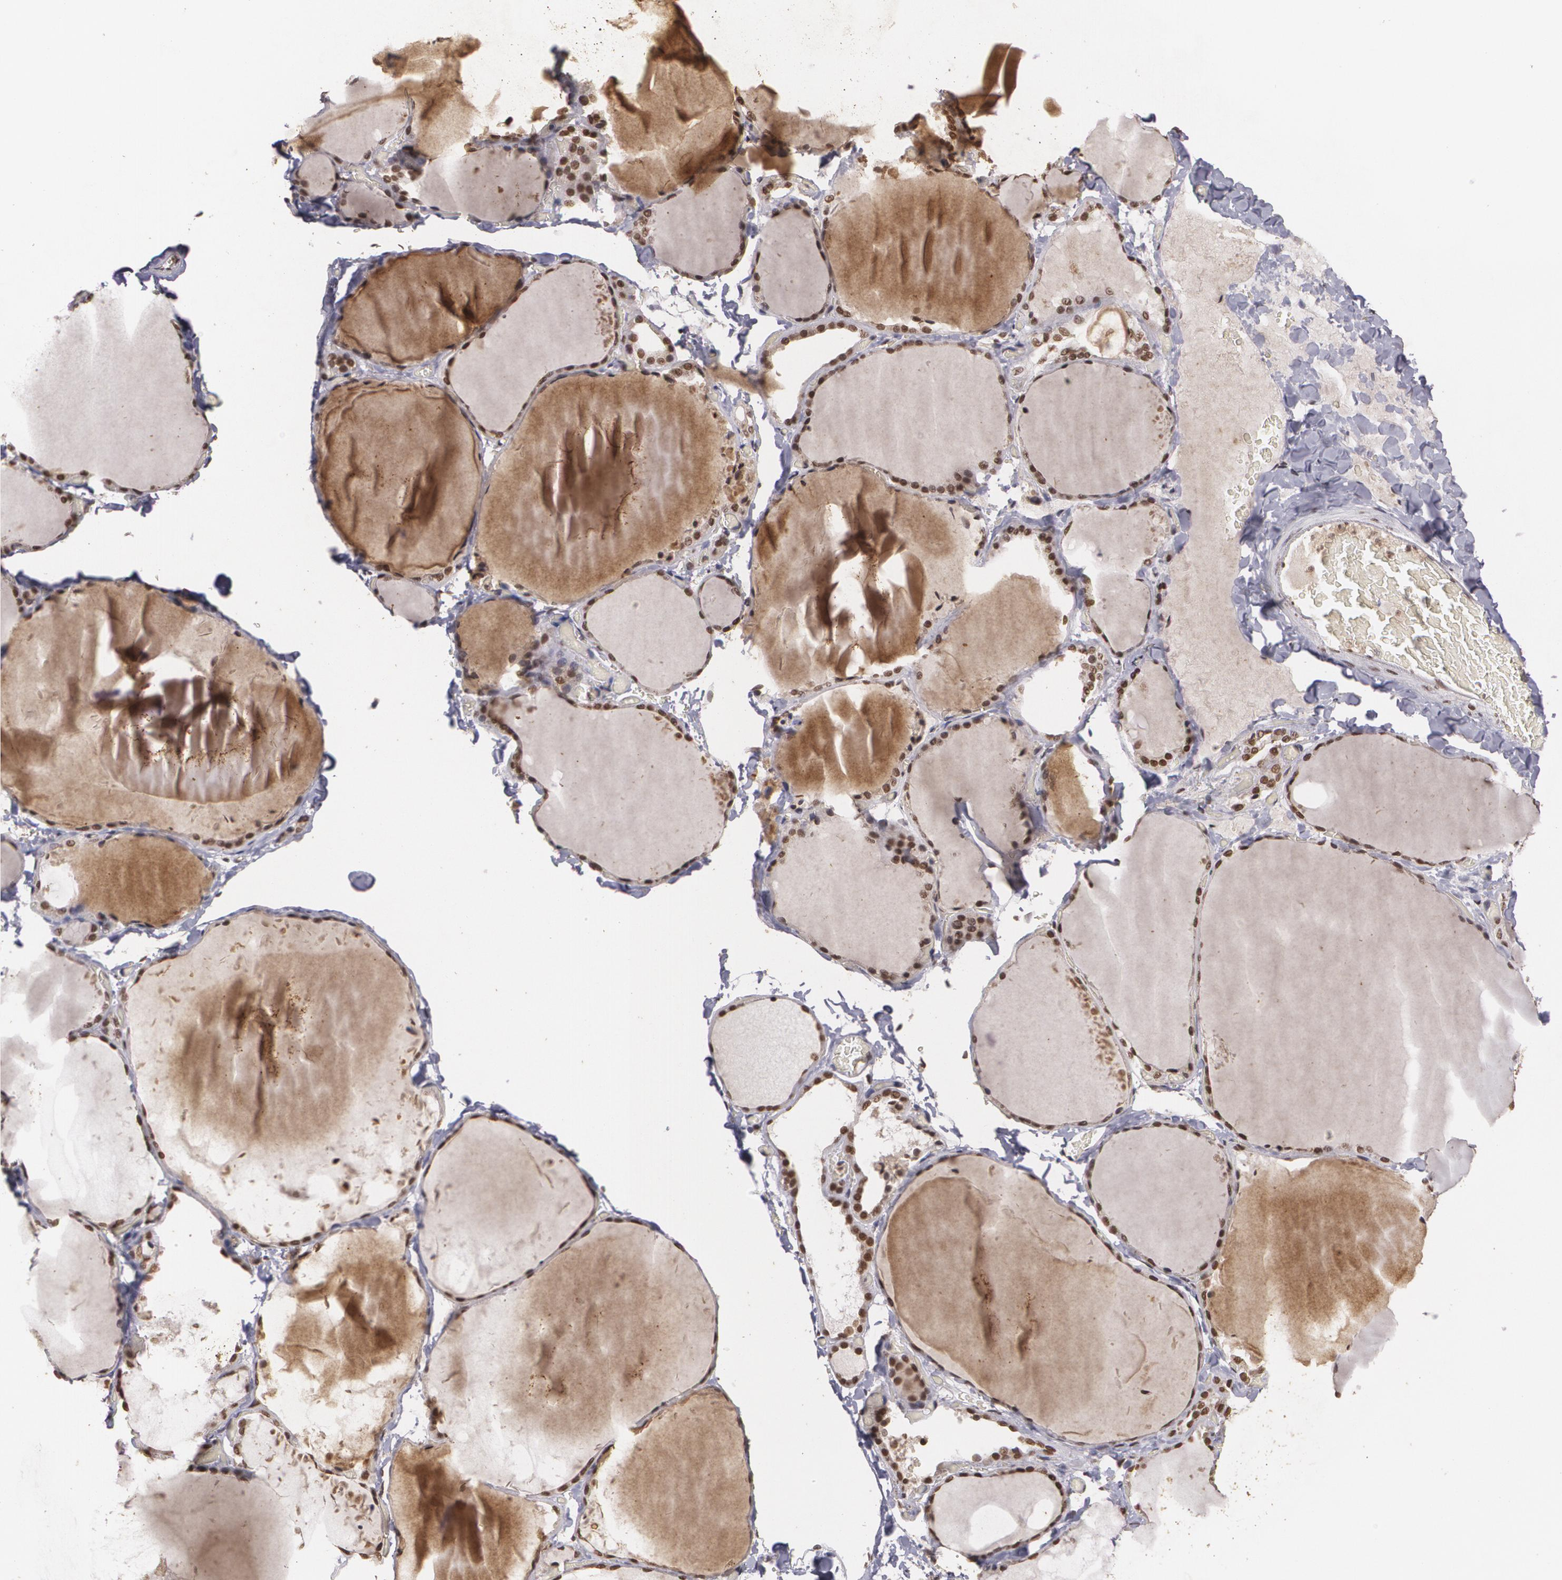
{"staining": {"intensity": "strong", "quantity": ">75%", "location": "cytoplasmic/membranous,nuclear"}, "tissue": "thyroid gland", "cell_type": "Glandular cells", "image_type": "normal", "snomed": [{"axis": "morphology", "description": "Normal tissue, NOS"}, {"axis": "topography", "description": "Thyroid gland"}], "caption": "Glandular cells exhibit high levels of strong cytoplasmic/membranous,nuclear positivity in about >75% of cells in normal human thyroid gland.", "gene": "RXRB", "patient": {"sex": "female", "age": 22}}